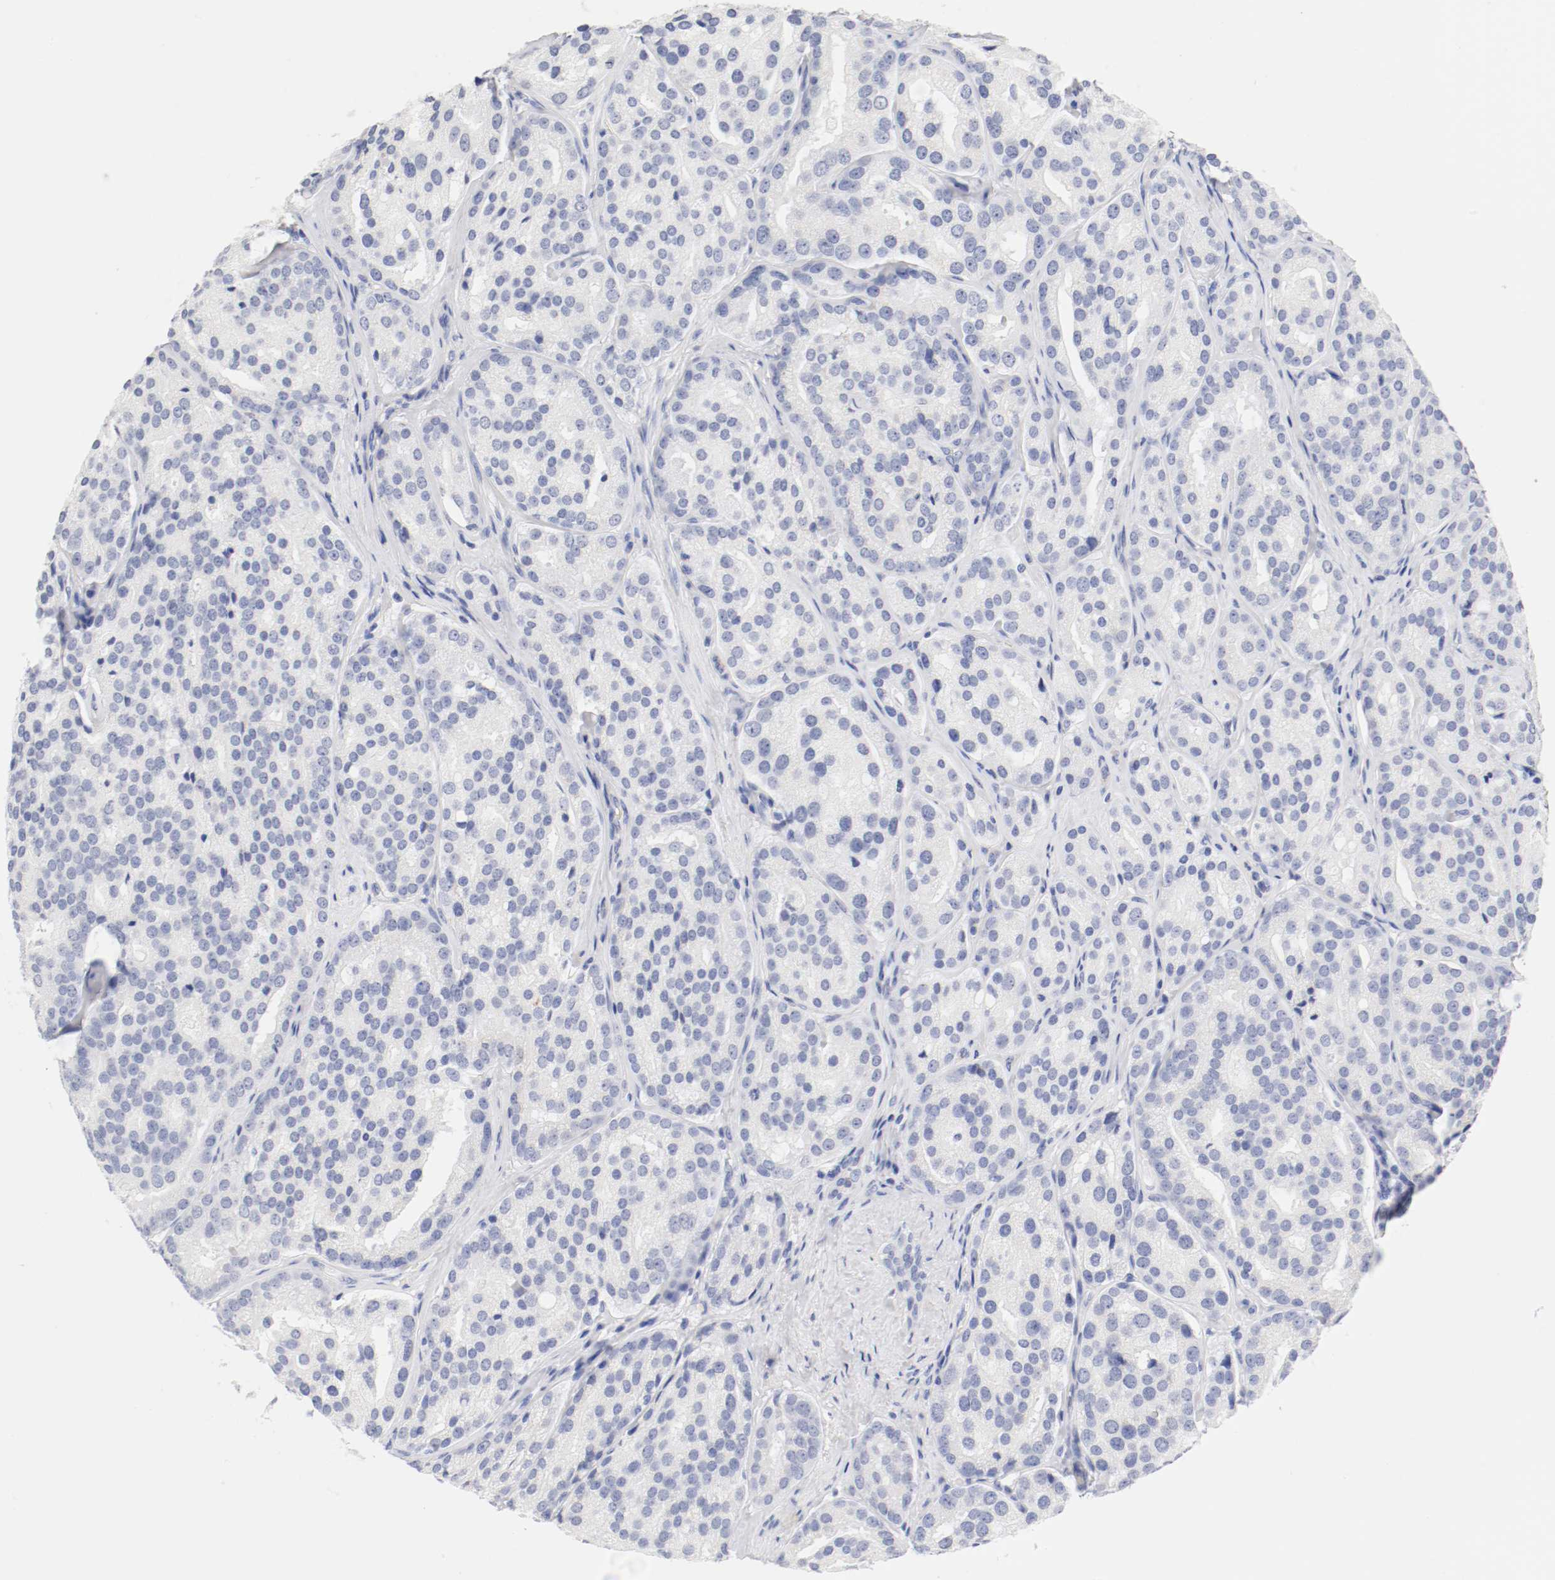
{"staining": {"intensity": "negative", "quantity": "none", "location": "none"}, "tissue": "prostate cancer", "cell_type": "Tumor cells", "image_type": "cancer", "snomed": [{"axis": "morphology", "description": "Adenocarcinoma, High grade"}, {"axis": "topography", "description": "Prostate"}], "caption": "Immunohistochemistry photomicrograph of neoplastic tissue: prostate cancer (high-grade adenocarcinoma) stained with DAB exhibits no significant protein positivity in tumor cells.", "gene": "HOMER1", "patient": {"sex": "male", "age": 64}}